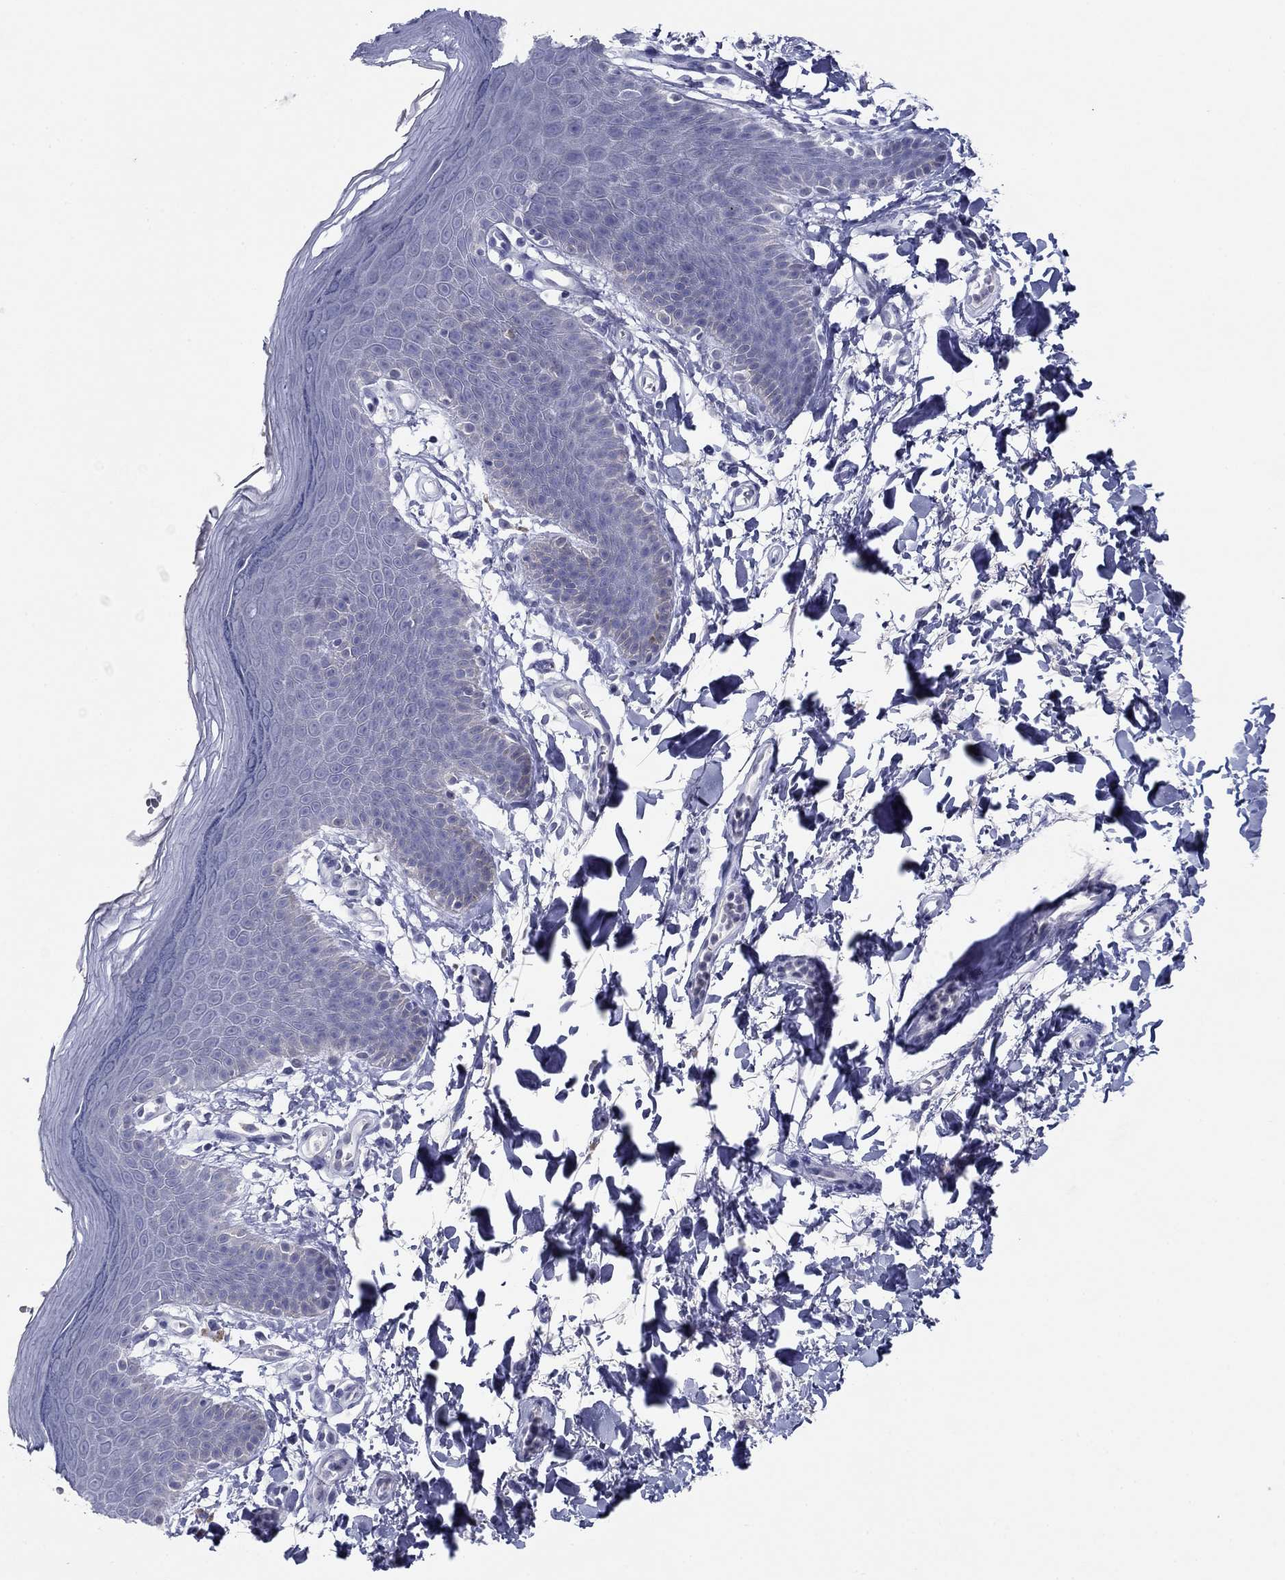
{"staining": {"intensity": "negative", "quantity": "none", "location": "none"}, "tissue": "skin", "cell_type": "Epidermal cells", "image_type": "normal", "snomed": [{"axis": "morphology", "description": "Normal tissue, NOS"}, {"axis": "topography", "description": "Anal"}], "caption": "Micrograph shows no significant protein positivity in epidermal cells of unremarkable skin. (DAB immunohistochemistry (IHC) visualized using brightfield microscopy, high magnification).", "gene": "PLS1", "patient": {"sex": "male", "age": 53}}